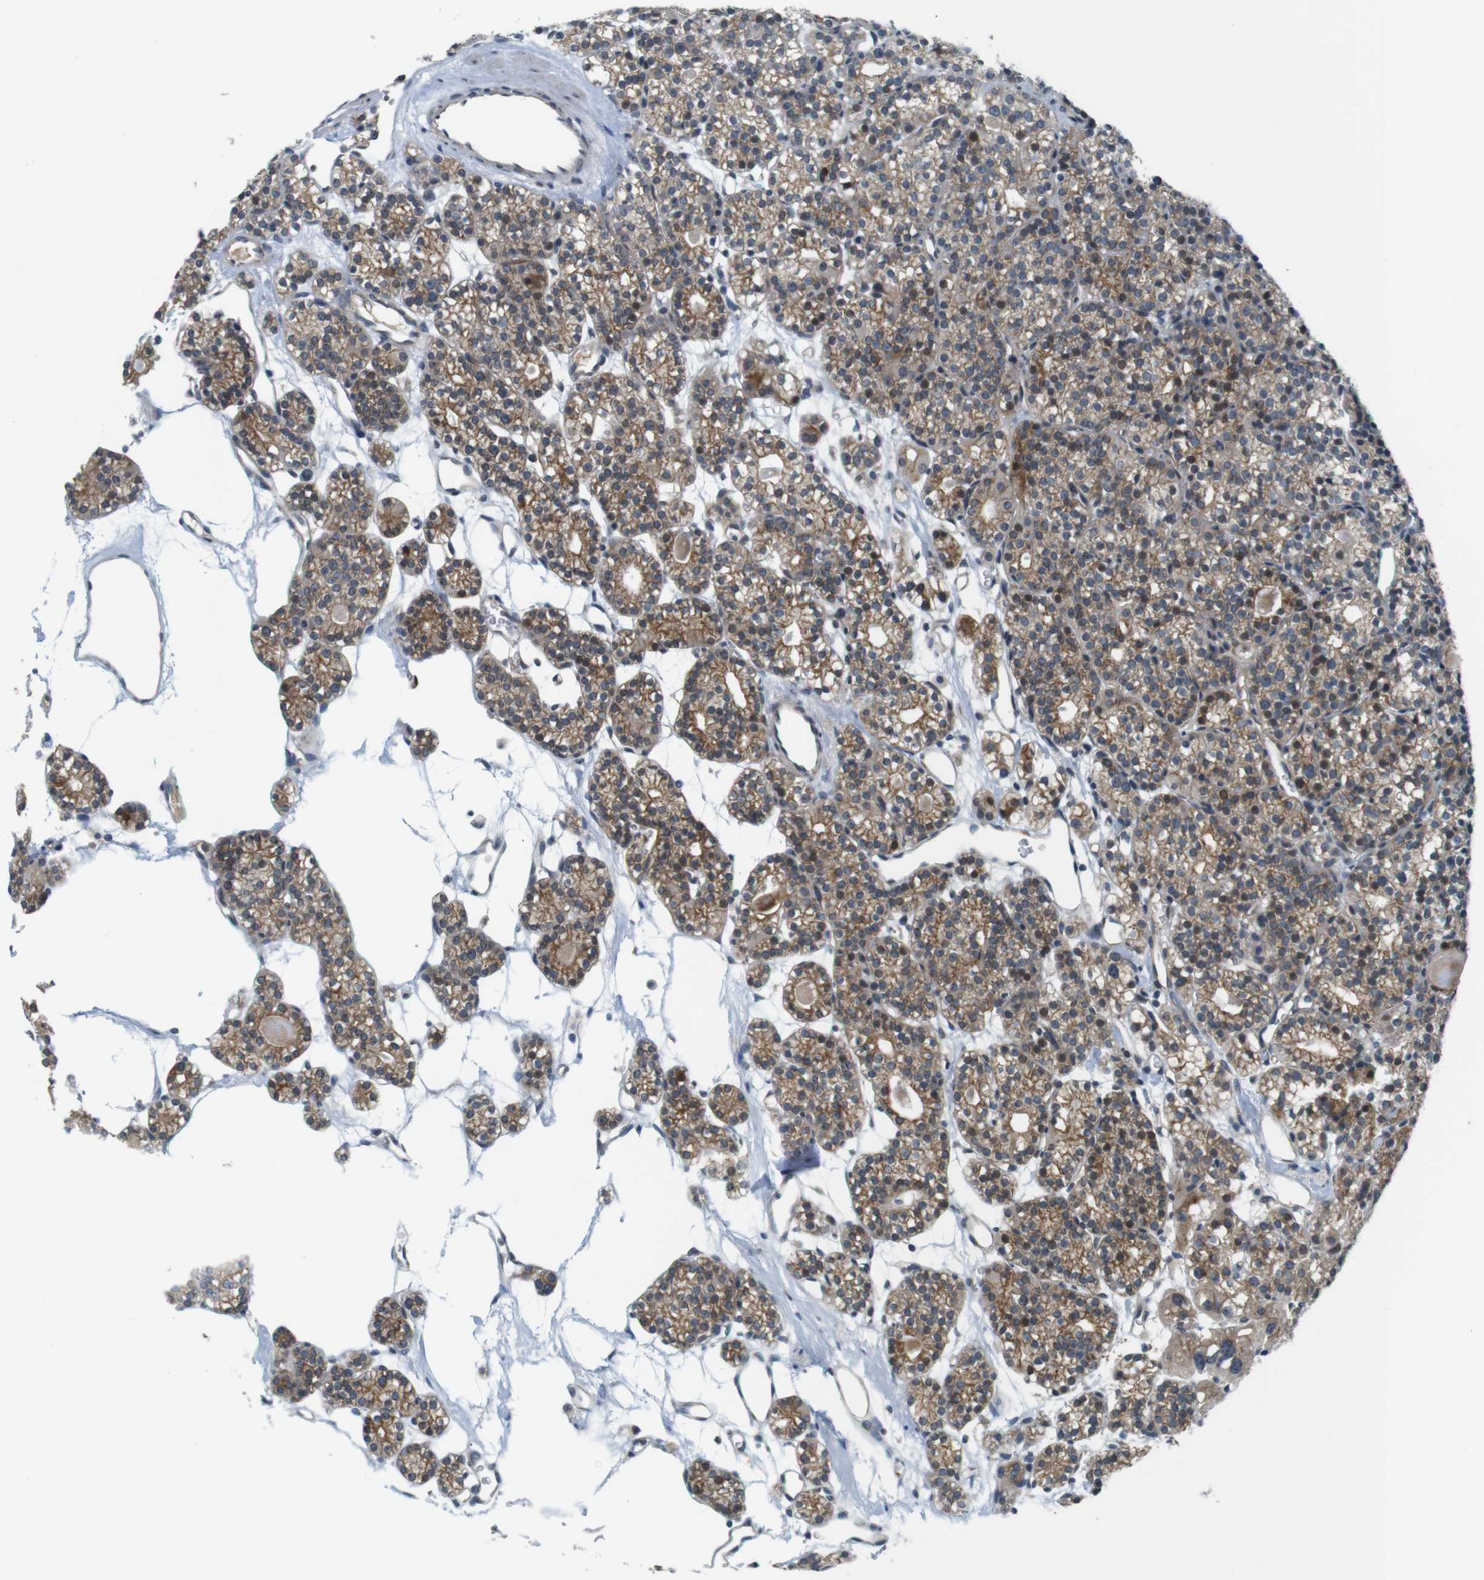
{"staining": {"intensity": "moderate", "quantity": ">75%", "location": "cytoplasmic/membranous,nuclear"}, "tissue": "parathyroid gland", "cell_type": "Glandular cells", "image_type": "normal", "snomed": [{"axis": "morphology", "description": "Normal tissue, NOS"}, {"axis": "topography", "description": "Parathyroid gland"}], "caption": "IHC staining of benign parathyroid gland, which reveals medium levels of moderate cytoplasmic/membranous,nuclear staining in about >75% of glandular cells indicating moderate cytoplasmic/membranous,nuclear protein positivity. The staining was performed using DAB (brown) for protein detection and nuclei were counterstained in hematoxylin (blue).", "gene": "SMCO2", "patient": {"sex": "female", "age": 64}}